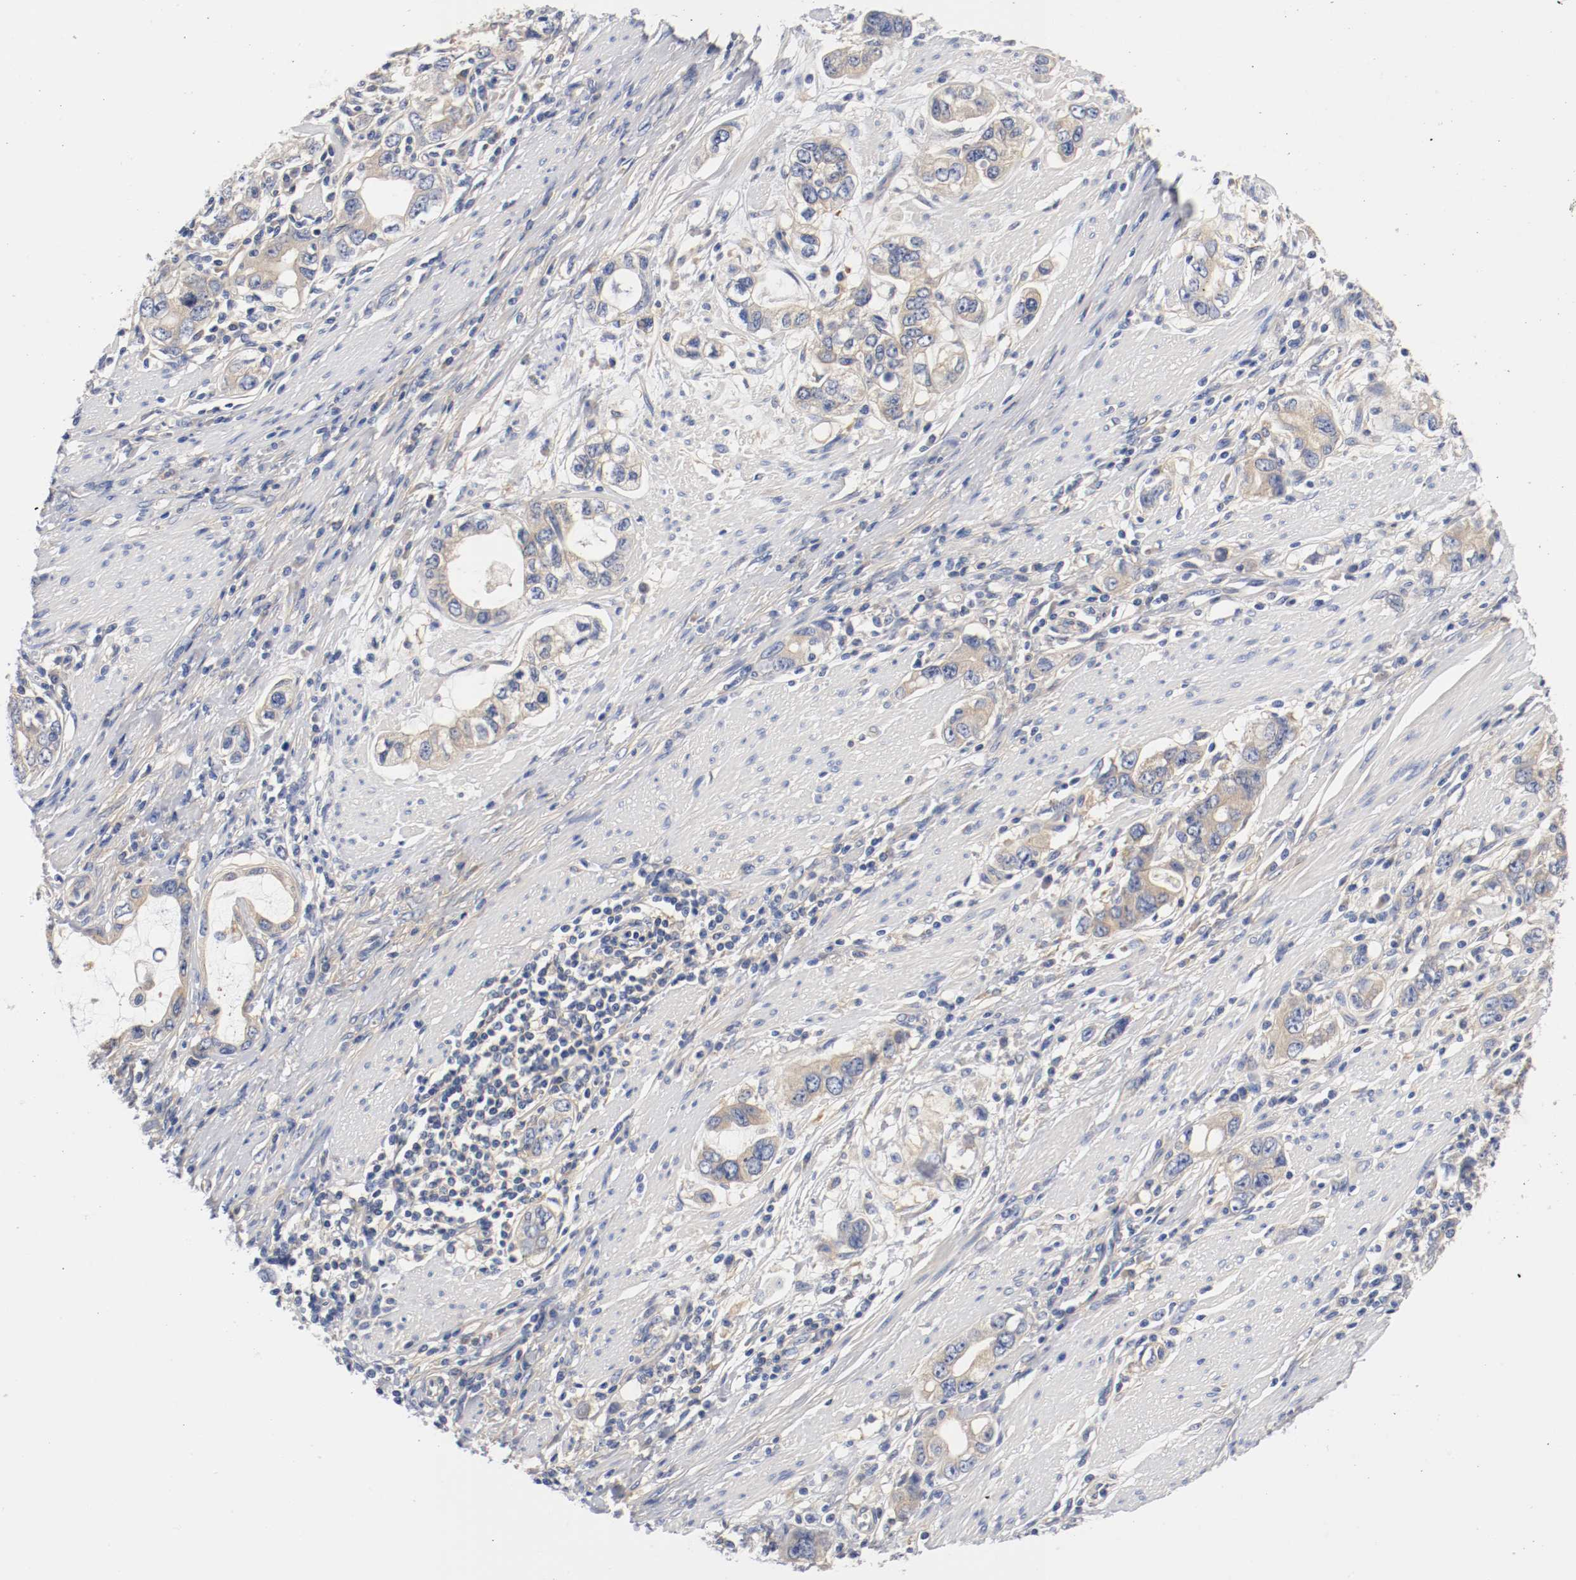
{"staining": {"intensity": "weak", "quantity": ">75%", "location": "cytoplasmic/membranous"}, "tissue": "stomach cancer", "cell_type": "Tumor cells", "image_type": "cancer", "snomed": [{"axis": "morphology", "description": "Adenocarcinoma, NOS"}, {"axis": "topography", "description": "Stomach, lower"}], "caption": "This is a histology image of immunohistochemistry staining of stomach cancer, which shows weak positivity in the cytoplasmic/membranous of tumor cells.", "gene": "HGS", "patient": {"sex": "female", "age": 93}}